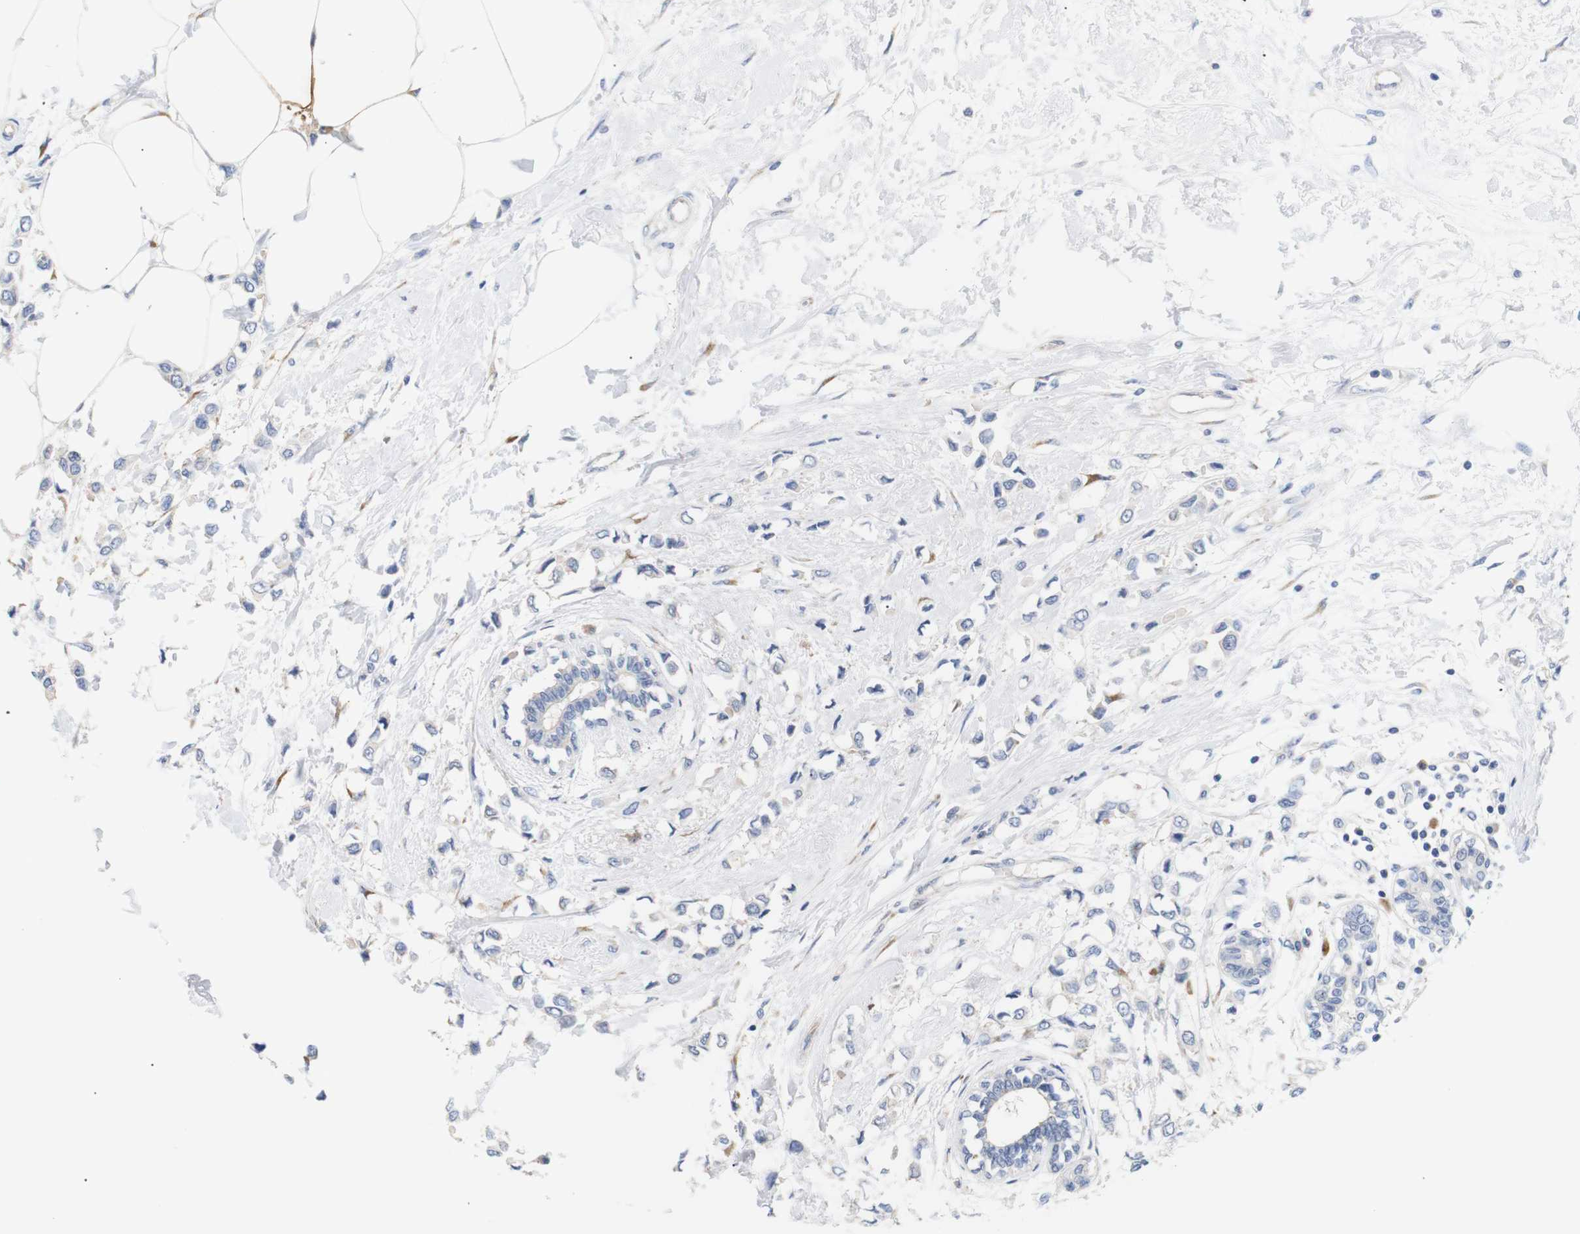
{"staining": {"intensity": "negative", "quantity": "none", "location": "none"}, "tissue": "breast cancer", "cell_type": "Tumor cells", "image_type": "cancer", "snomed": [{"axis": "morphology", "description": "Lobular carcinoma"}, {"axis": "topography", "description": "Breast"}], "caption": "Photomicrograph shows no protein positivity in tumor cells of breast lobular carcinoma tissue.", "gene": "TRIM5", "patient": {"sex": "female", "age": 51}}